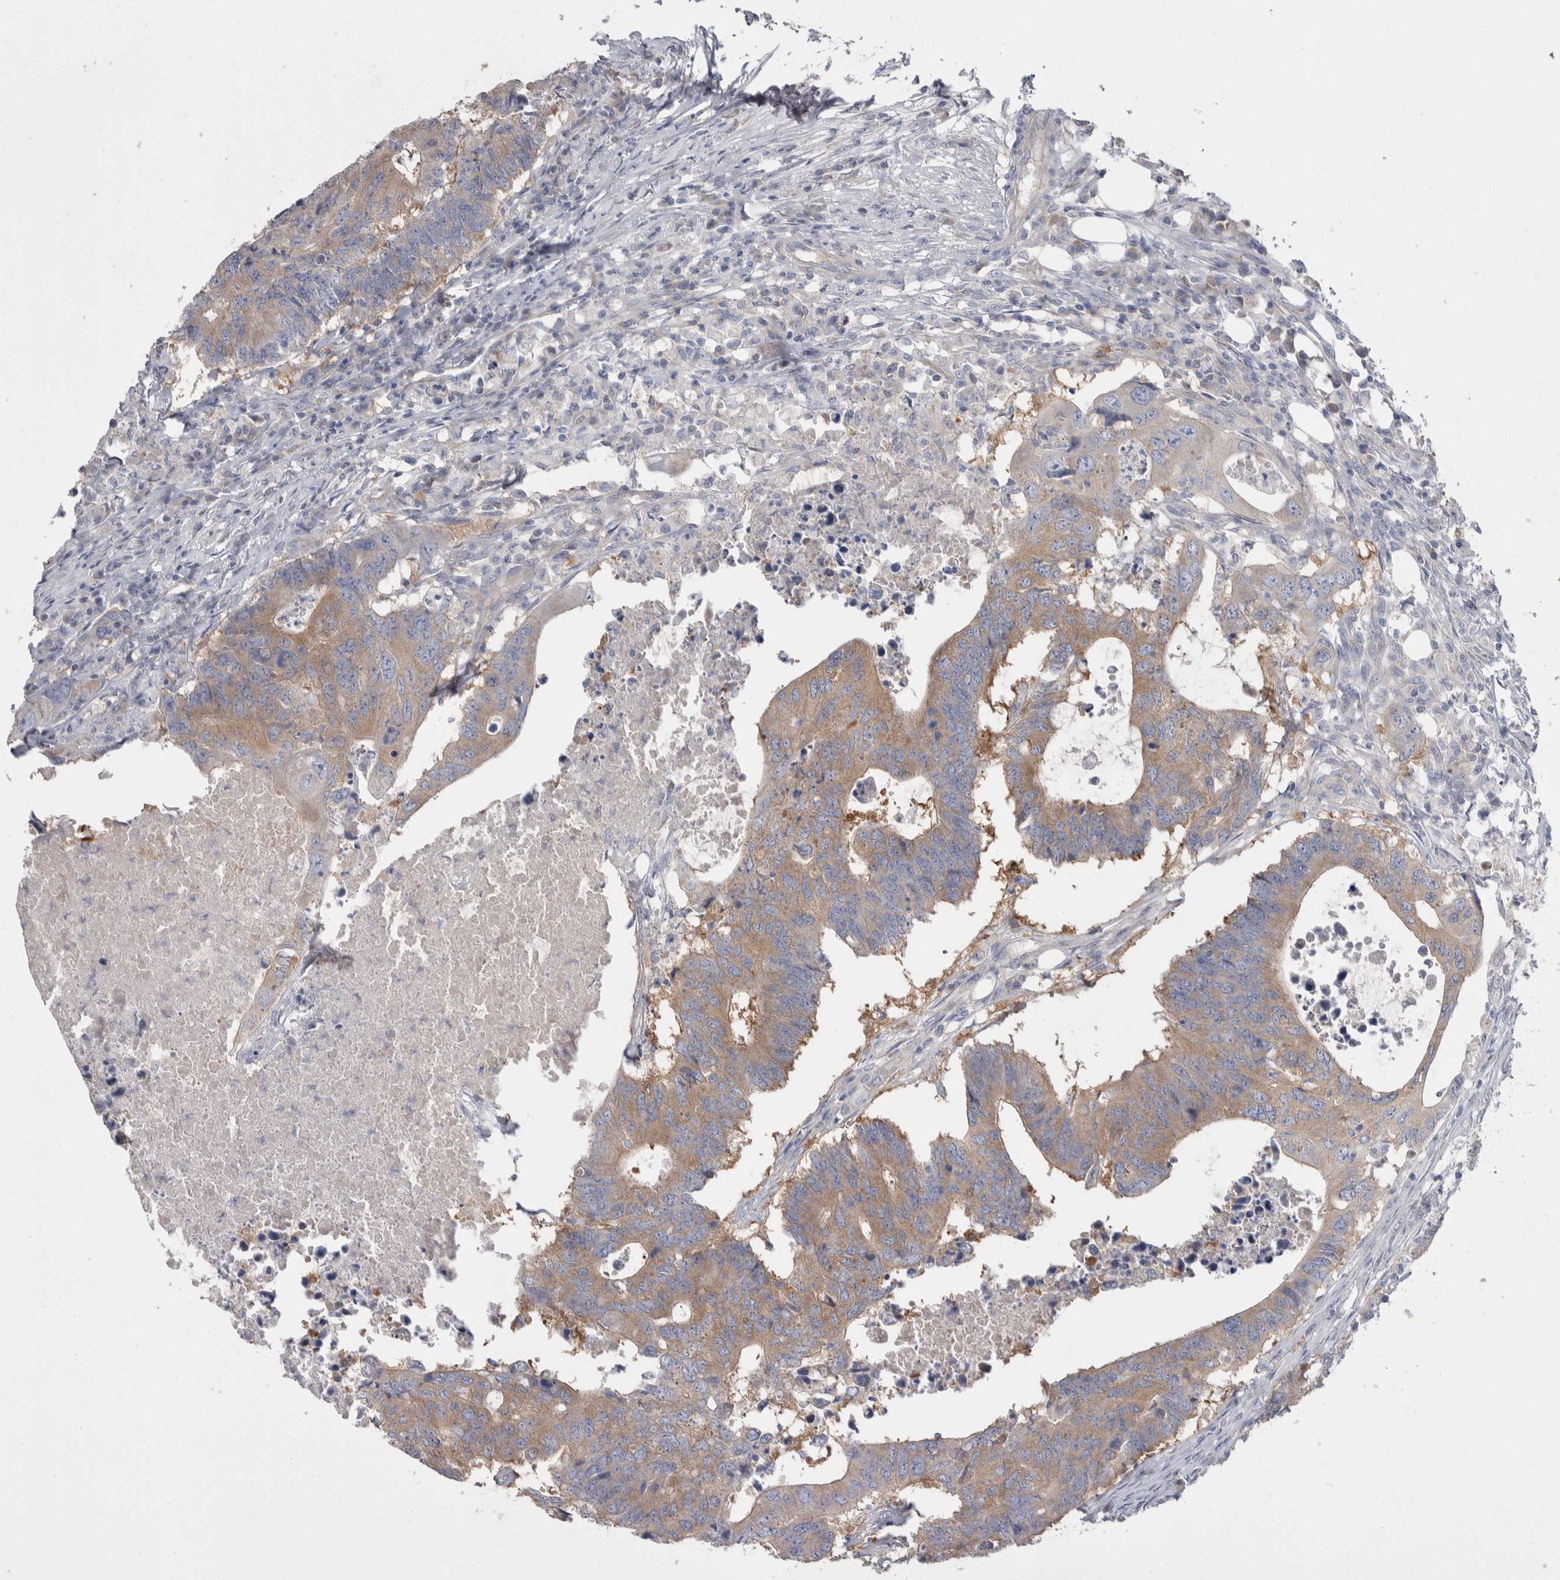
{"staining": {"intensity": "moderate", "quantity": ">75%", "location": "cytoplasmic/membranous"}, "tissue": "colorectal cancer", "cell_type": "Tumor cells", "image_type": "cancer", "snomed": [{"axis": "morphology", "description": "Adenocarcinoma, NOS"}, {"axis": "topography", "description": "Colon"}], "caption": "Protein positivity by immunohistochemistry demonstrates moderate cytoplasmic/membranous positivity in approximately >75% of tumor cells in colorectal adenocarcinoma.", "gene": "GPHN", "patient": {"sex": "male", "age": 71}}